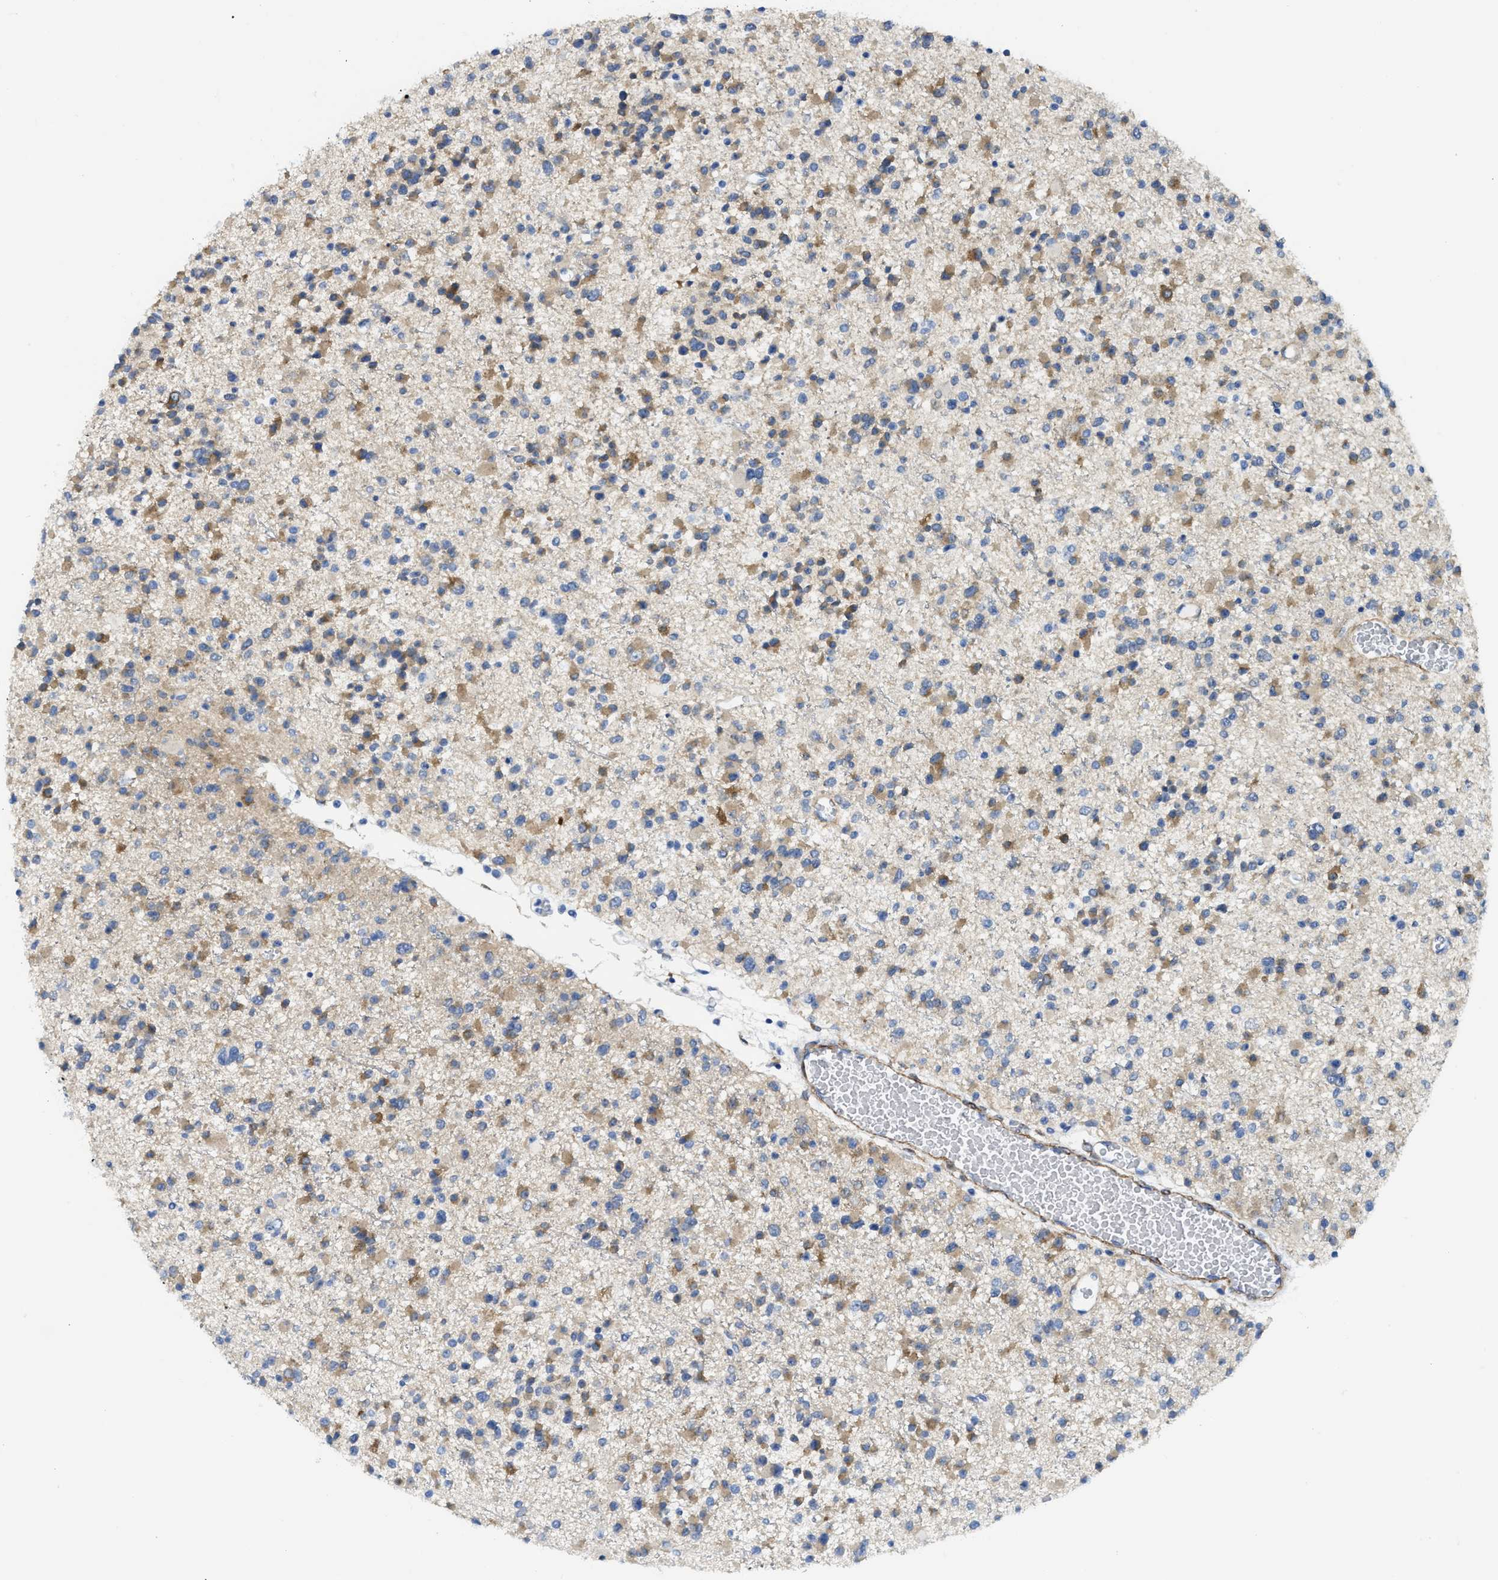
{"staining": {"intensity": "moderate", "quantity": ">75%", "location": "cytoplasmic/membranous"}, "tissue": "glioma", "cell_type": "Tumor cells", "image_type": "cancer", "snomed": [{"axis": "morphology", "description": "Glioma, malignant, Low grade"}, {"axis": "topography", "description": "Brain"}], "caption": "Moderate cytoplasmic/membranous protein positivity is identified in about >75% of tumor cells in glioma.", "gene": "TUB", "patient": {"sex": "female", "age": 22}}